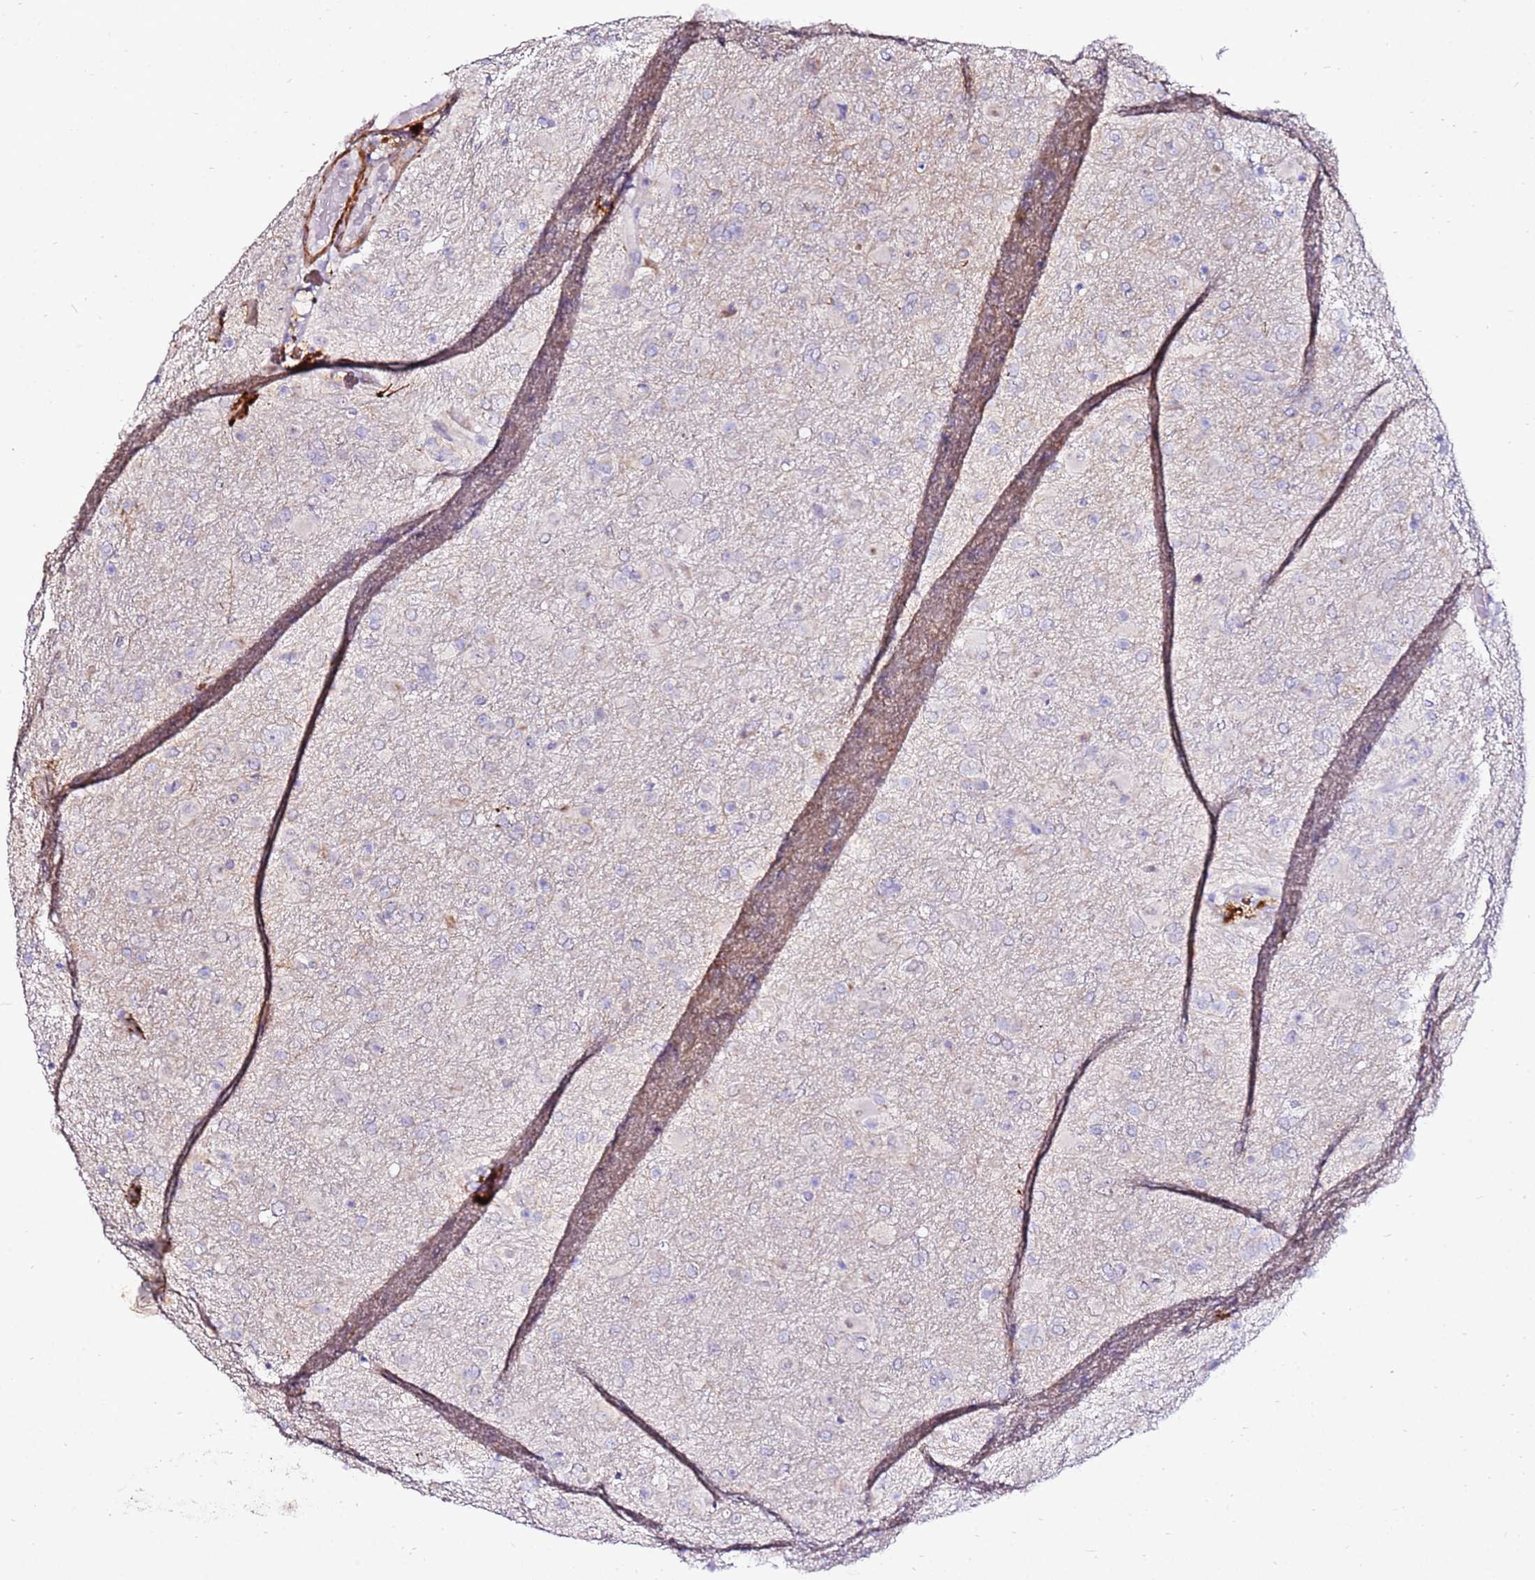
{"staining": {"intensity": "negative", "quantity": "none", "location": "none"}, "tissue": "glioma", "cell_type": "Tumor cells", "image_type": "cancer", "snomed": [{"axis": "morphology", "description": "Glioma, malignant, Low grade"}, {"axis": "topography", "description": "Brain"}], "caption": "Malignant glioma (low-grade) was stained to show a protein in brown. There is no significant staining in tumor cells. (DAB immunohistochemistry (IHC) visualized using brightfield microscopy, high magnification).", "gene": "ART5", "patient": {"sex": "male", "age": 65}}